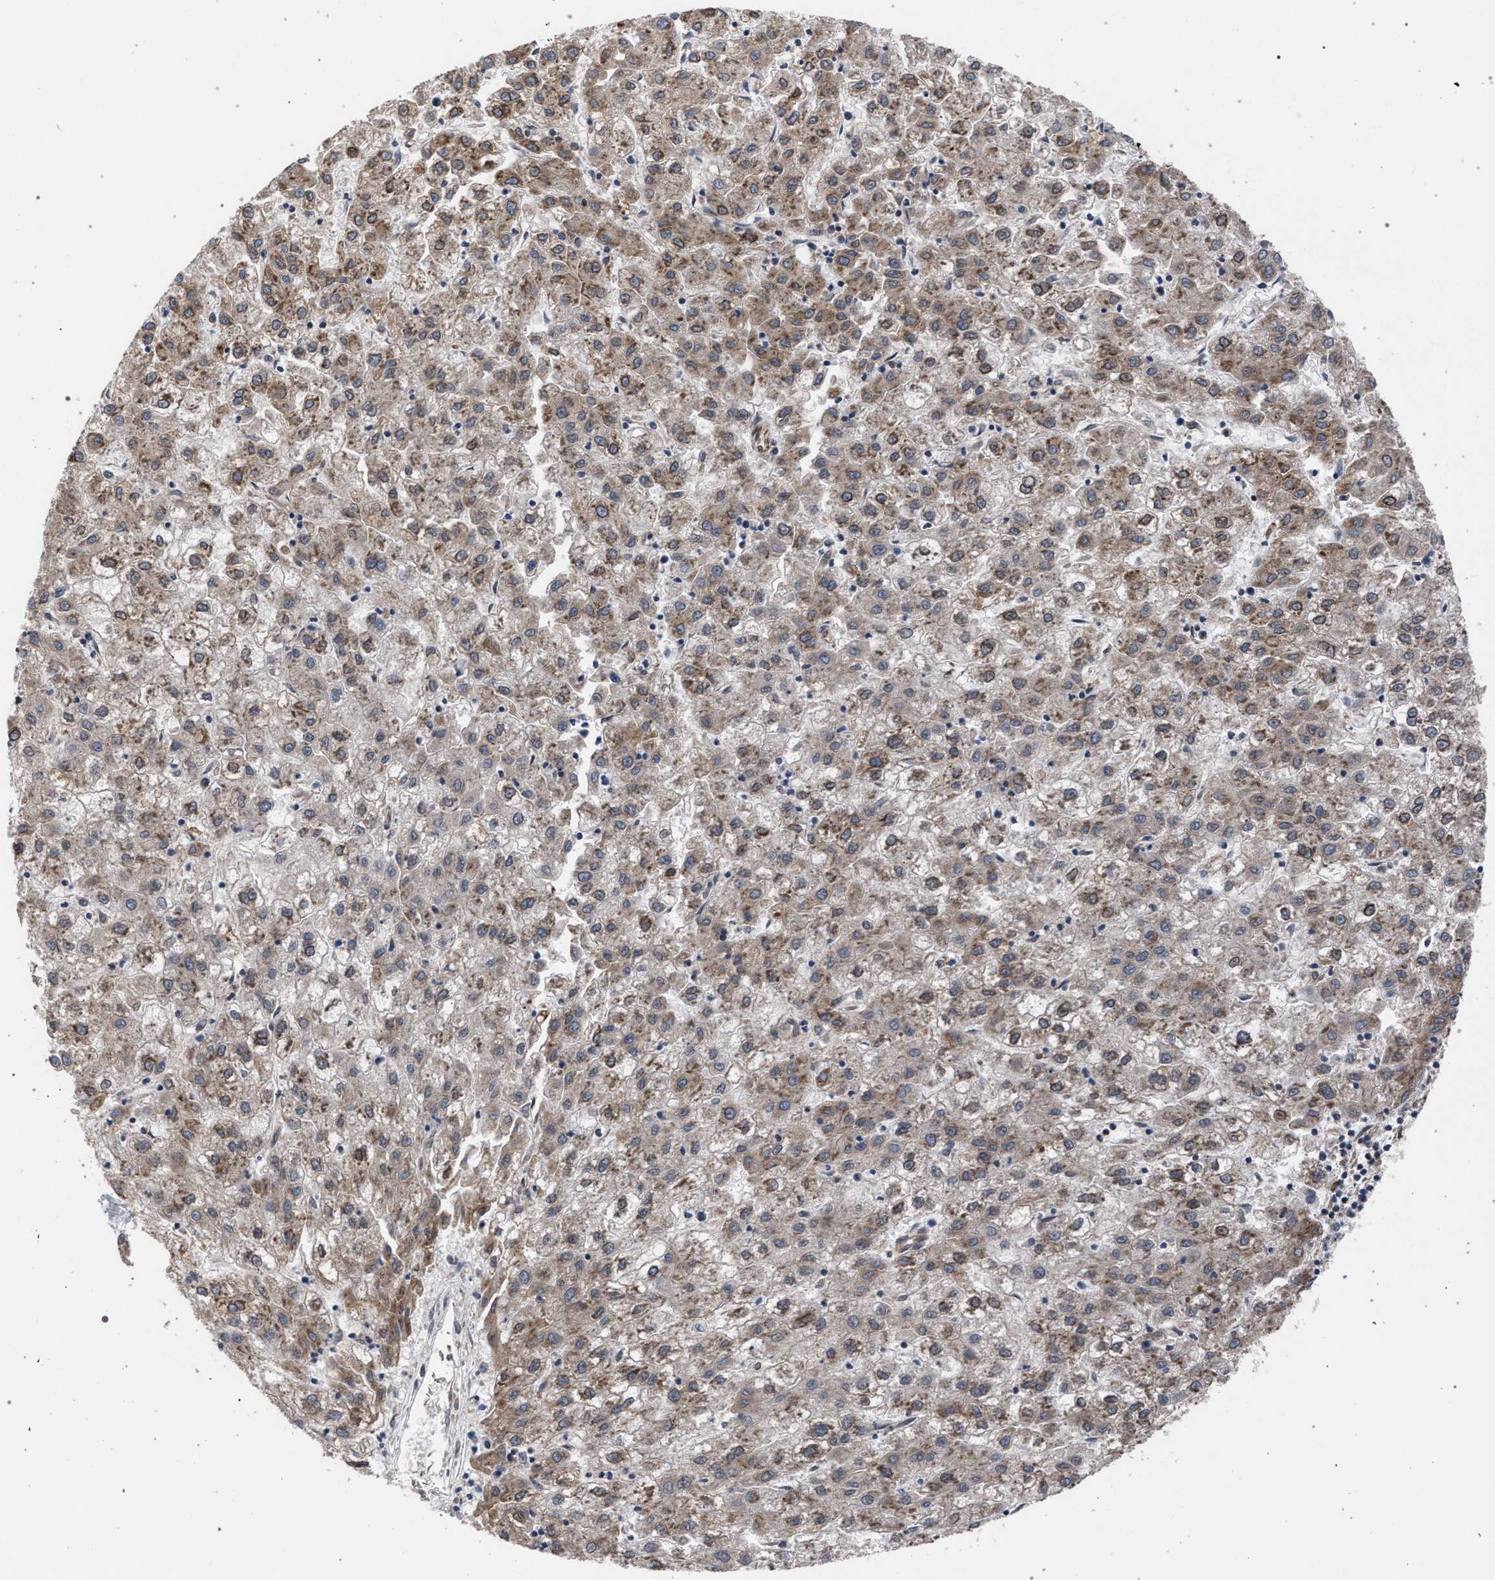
{"staining": {"intensity": "moderate", "quantity": ">75%", "location": "cytoplasmic/membranous"}, "tissue": "liver cancer", "cell_type": "Tumor cells", "image_type": "cancer", "snomed": [{"axis": "morphology", "description": "Carcinoma, Hepatocellular, NOS"}, {"axis": "topography", "description": "Liver"}], "caption": "The micrograph displays a brown stain indicating the presence of a protein in the cytoplasmic/membranous of tumor cells in liver cancer (hepatocellular carcinoma). Nuclei are stained in blue.", "gene": "ARPC5L", "patient": {"sex": "male", "age": 72}}